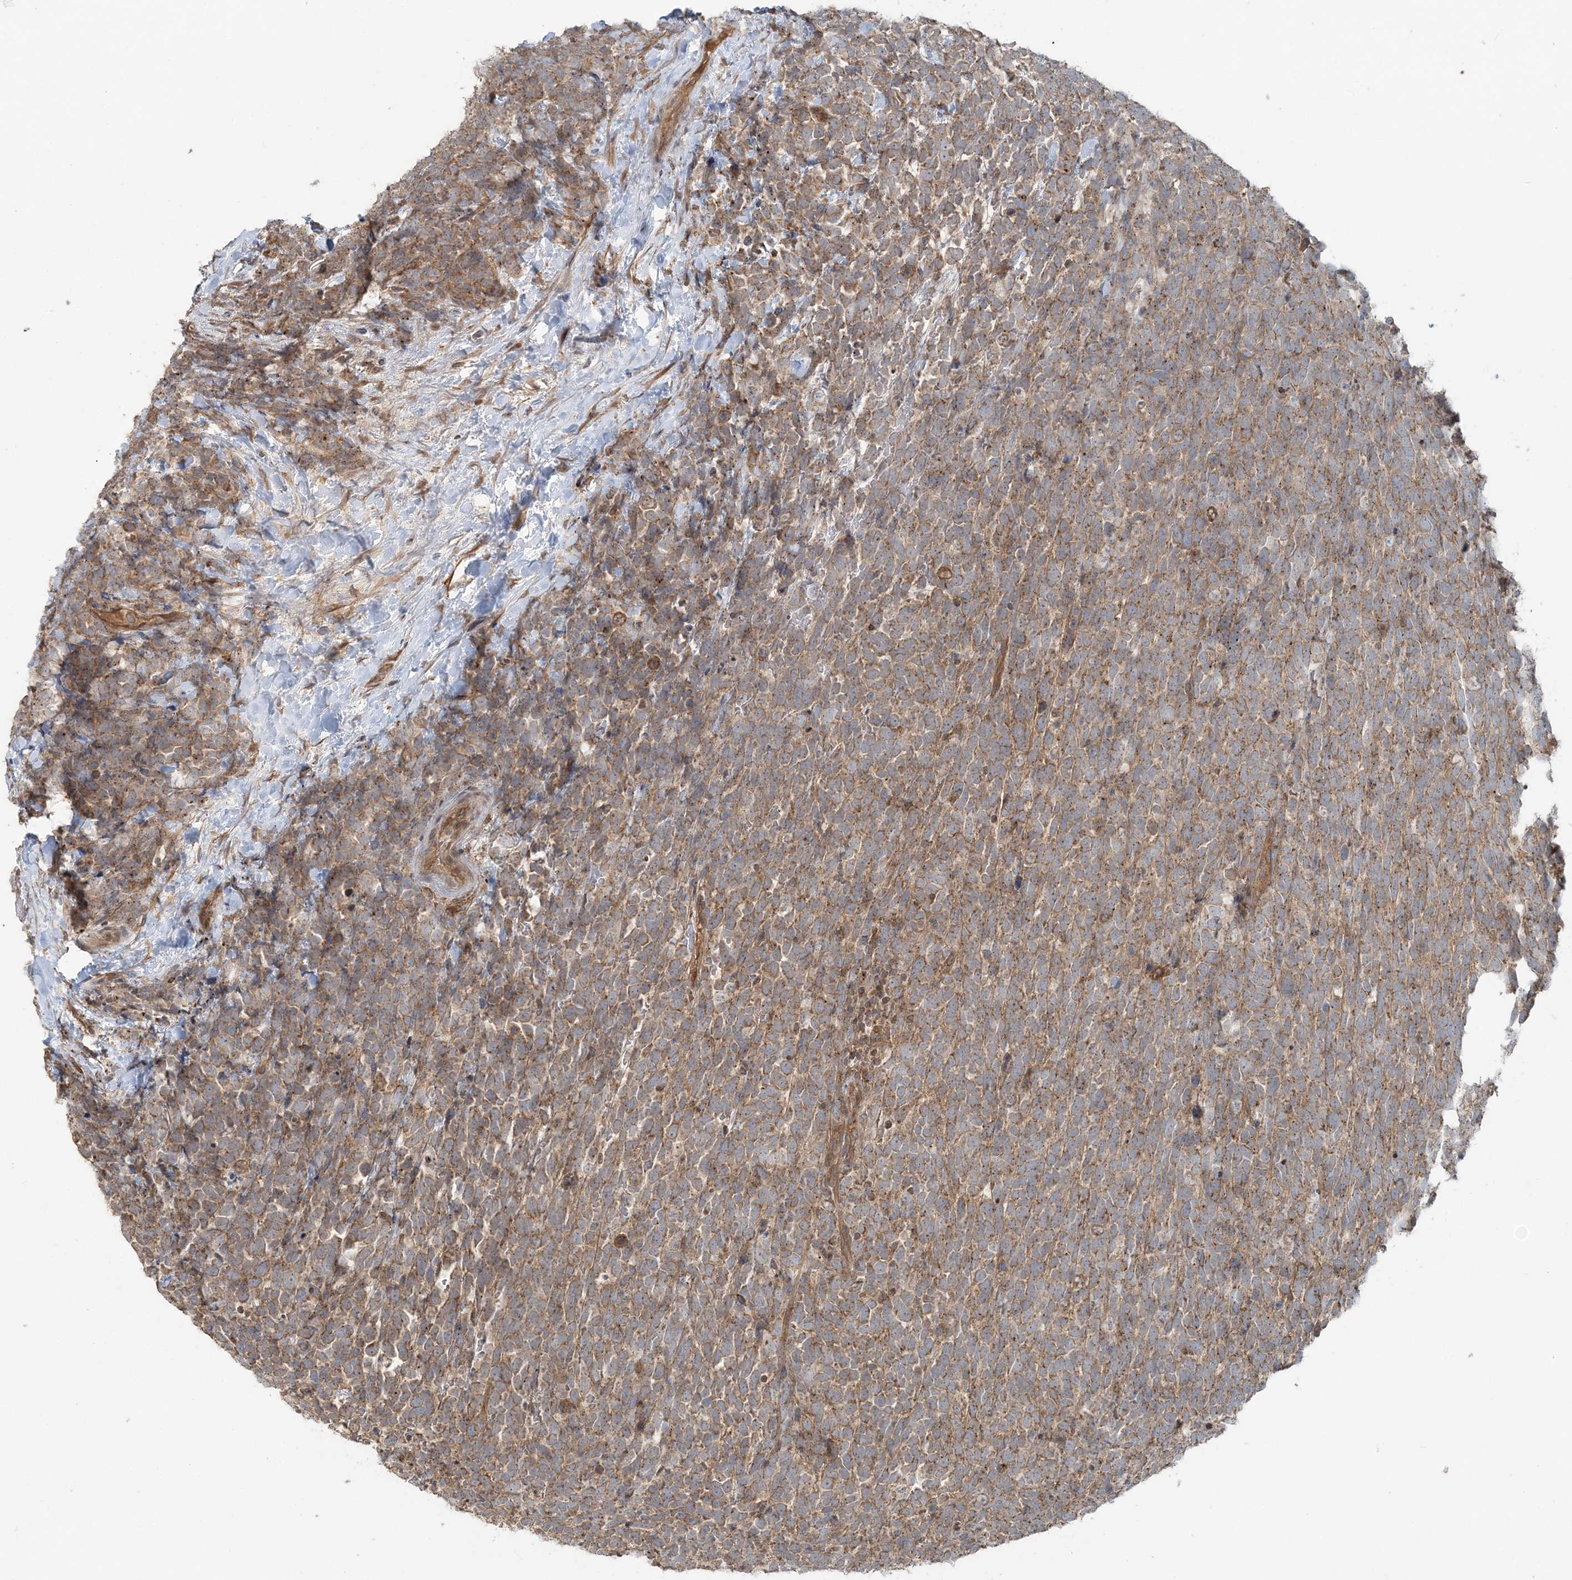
{"staining": {"intensity": "moderate", "quantity": ">75%", "location": "cytoplasmic/membranous"}, "tissue": "urothelial cancer", "cell_type": "Tumor cells", "image_type": "cancer", "snomed": [{"axis": "morphology", "description": "Urothelial carcinoma, High grade"}, {"axis": "topography", "description": "Urinary bladder"}], "caption": "The photomicrograph shows staining of urothelial cancer, revealing moderate cytoplasmic/membranous protein positivity (brown color) within tumor cells.", "gene": "STIM2", "patient": {"sex": "female", "age": 82}}